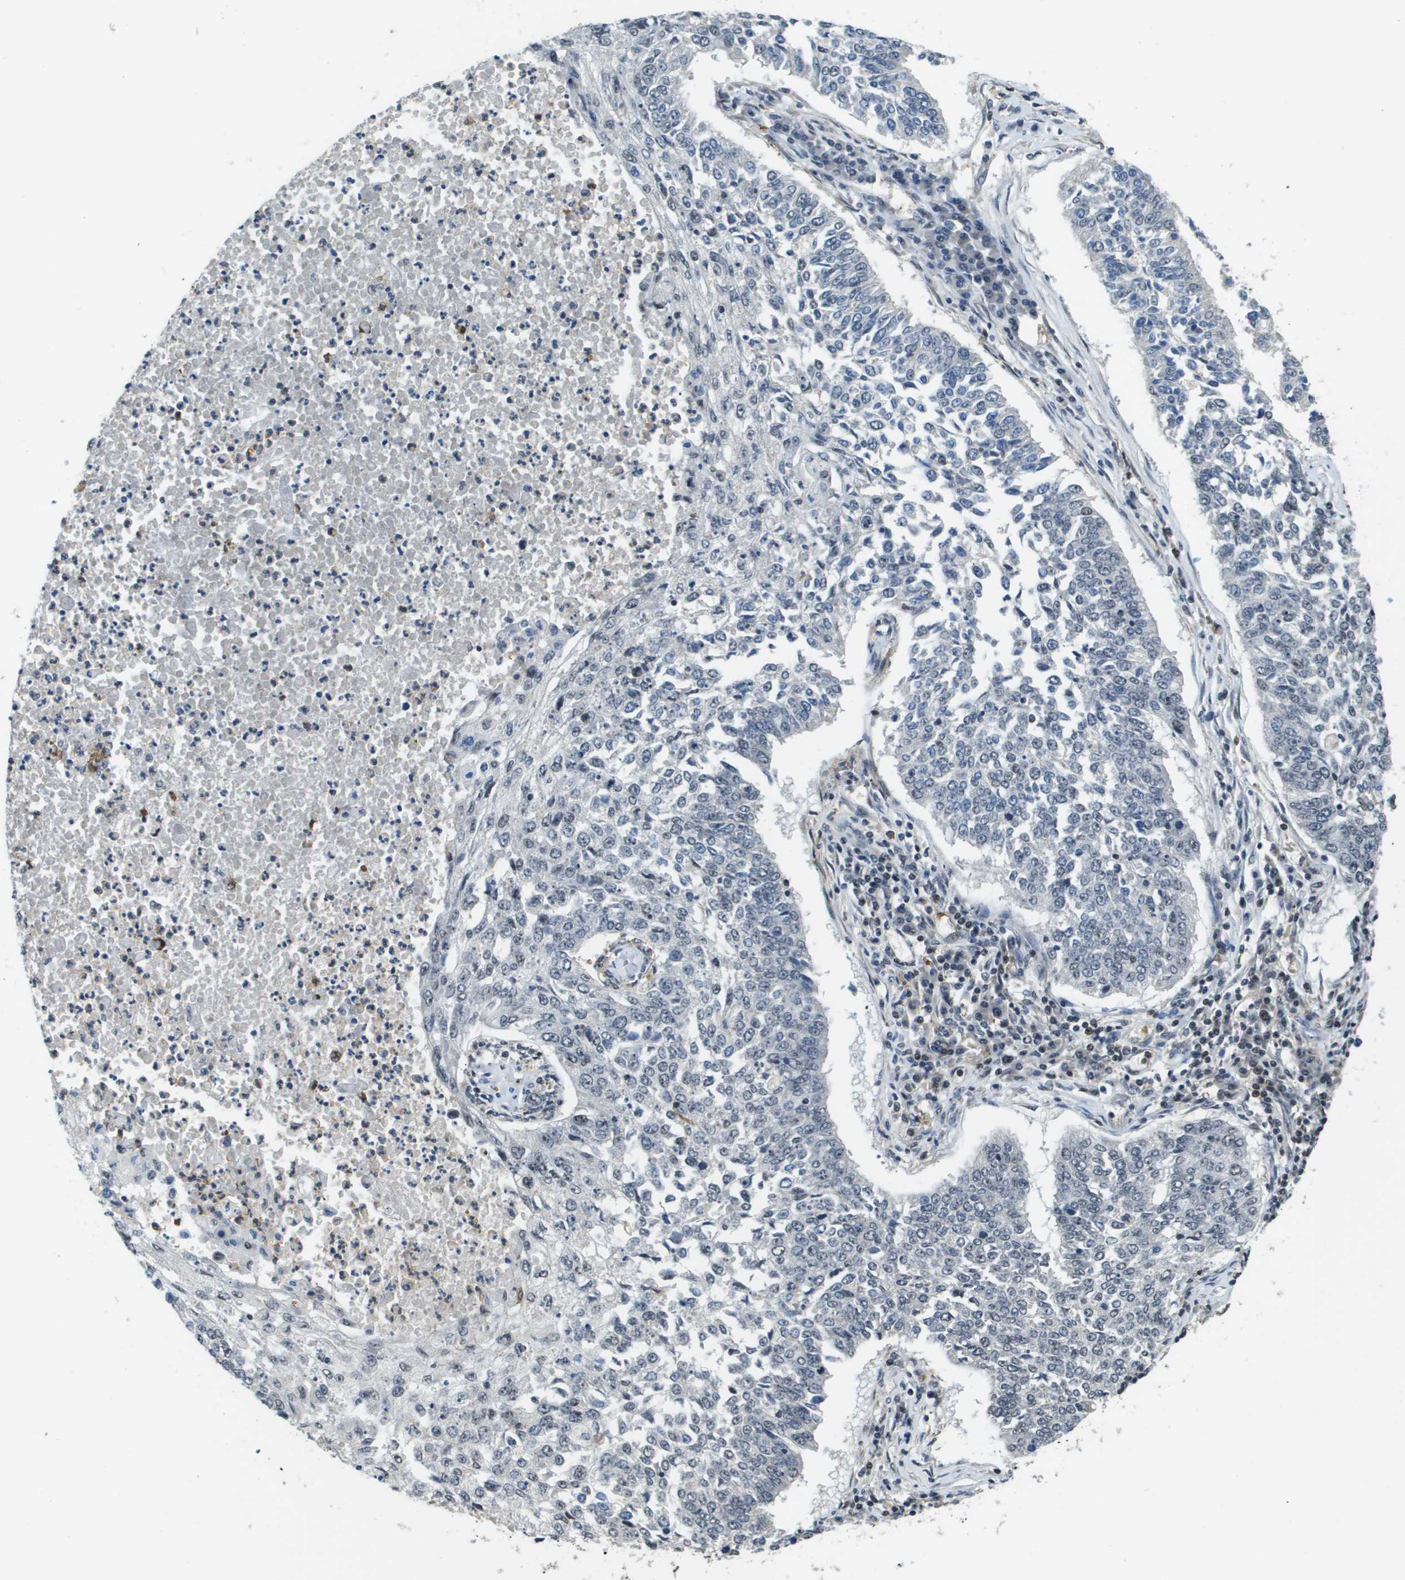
{"staining": {"intensity": "negative", "quantity": "none", "location": "none"}, "tissue": "lung cancer", "cell_type": "Tumor cells", "image_type": "cancer", "snomed": [{"axis": "morphology", "description": "Normal tissue, NOS"}, {"axis": "morphology", "description": "Squamous cell carcinoma, NOS"}, {"axis": "topography", "description": "Cartilage tissue"}, {"axis": "topography", "description": "Bronchus"}, {"axis": "topography", "description": "Lung"}], "caption": "The immunohistochemistry (IHC) micrograph has no significant staining in tumor cells of lung cancer tissue.", "gene": "EP400", "patient": {"sex": "female", "age": 49}}